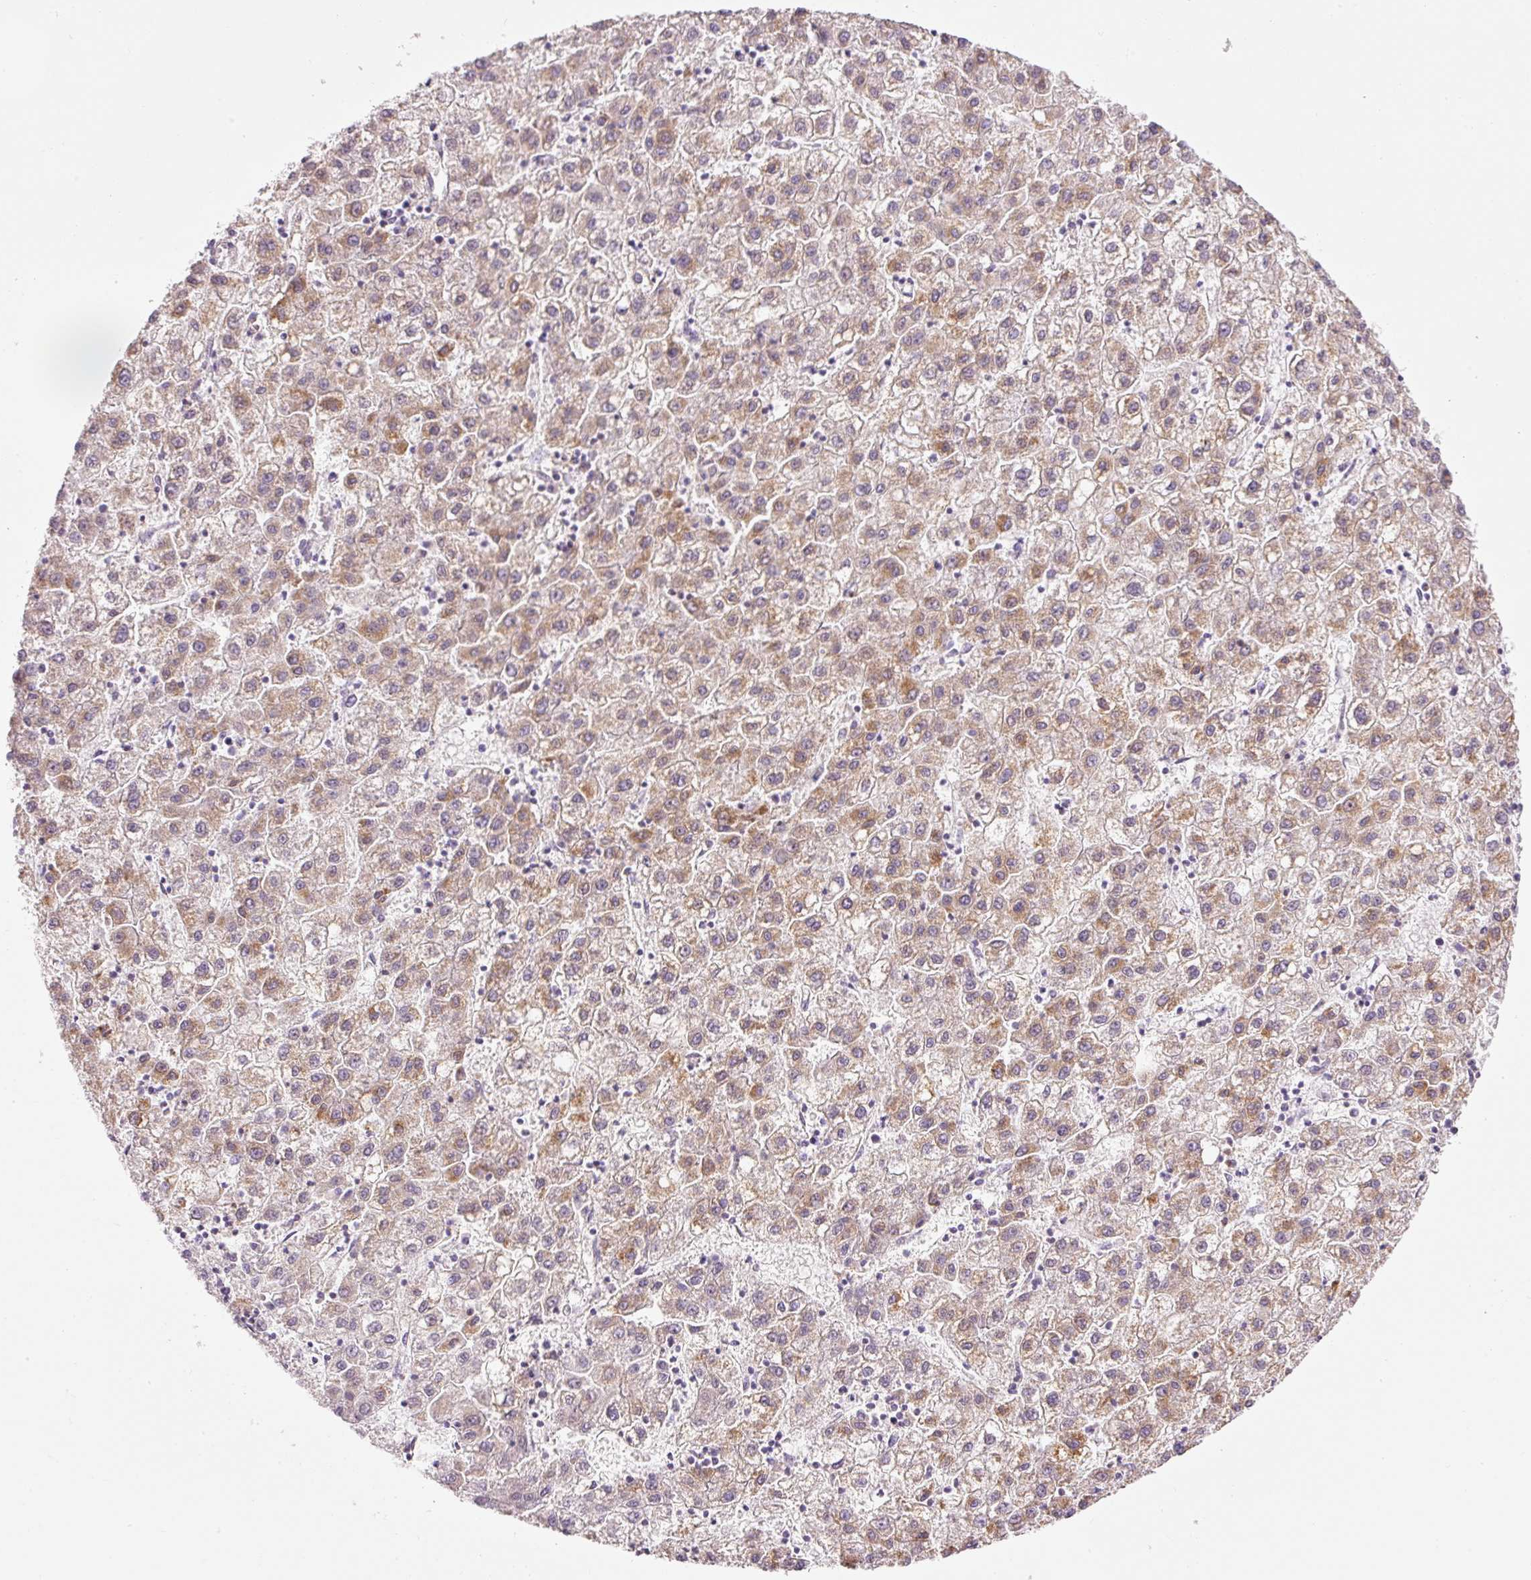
{"staining": {"intensity": "moderate", "quantity": ">75%", "location": "cytoplasmic/membranous"}, "tissue": "liver cancer", "cell_type": "Tumor cells", "image_type": "cancer", "snomed": [{"axis": "morphology", "description": "Carcinoma, Hepatocellular, NOS"}, {"axis": "topography", "description": "Liver"}], "caption": "A brown stain highlights moderate cytoplasmic/membranous staining of a protein in liver hepatocellular carcinoma tumor cells.", "gene": "CARD16", "patient": {"sex": "male", "age": 72}}